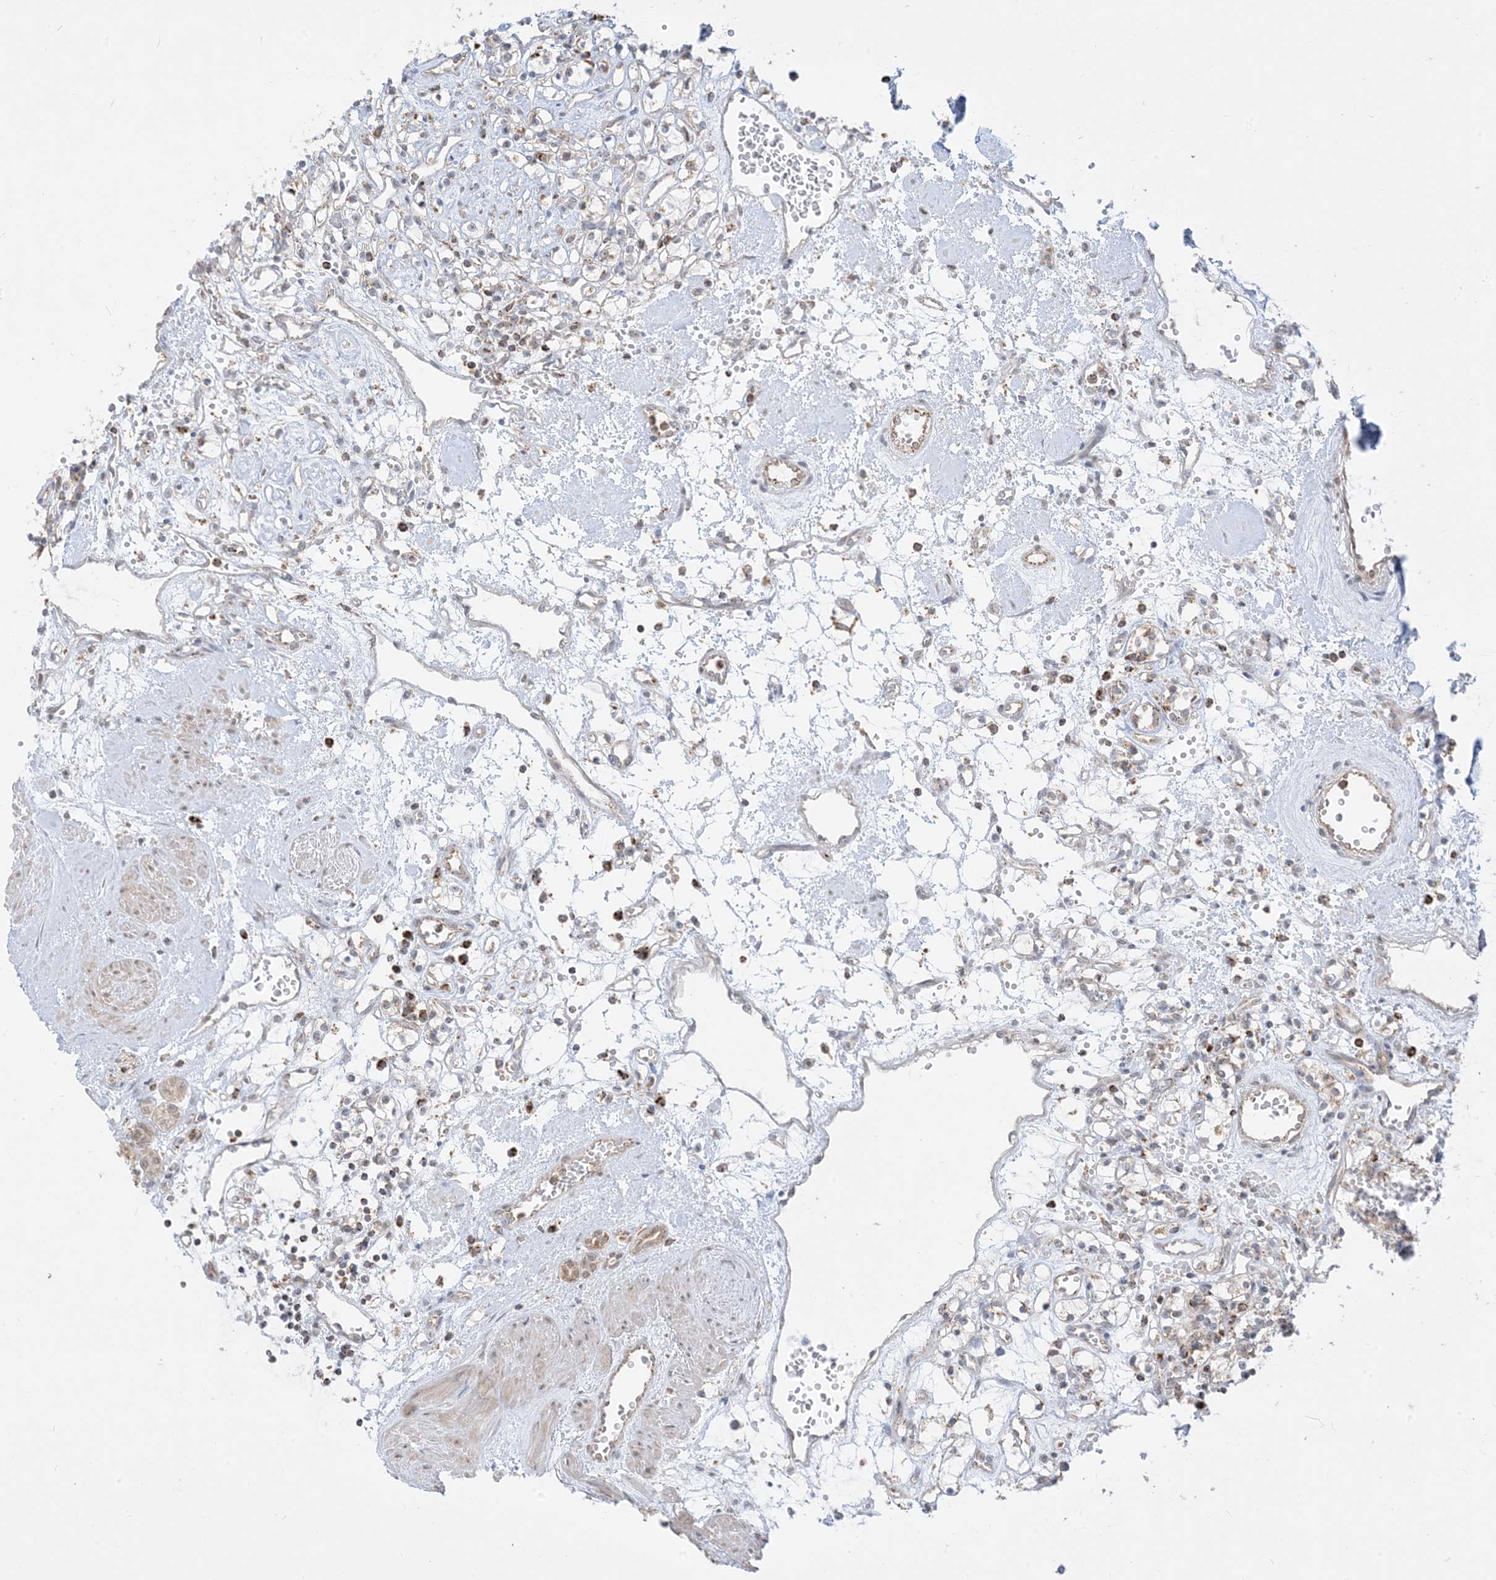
{"staining": {"intensity": "negative", "quantity": "none", "location": "none"}, "tissue": "renal cancer", "cell_type": "Tumor cells", "image_type": "cancer", "snomed": [{"axis": "morphology", "description": "Adenocarcinoma, NOS"}, {"axis": "topography", "description": "Kidney"}], "caption": "Tumor cells show no significant protein positivity in renal cancer (adenocarcinoma).", "gene": "KANSL3", "patient": {"sex": "female", "age": 59}}